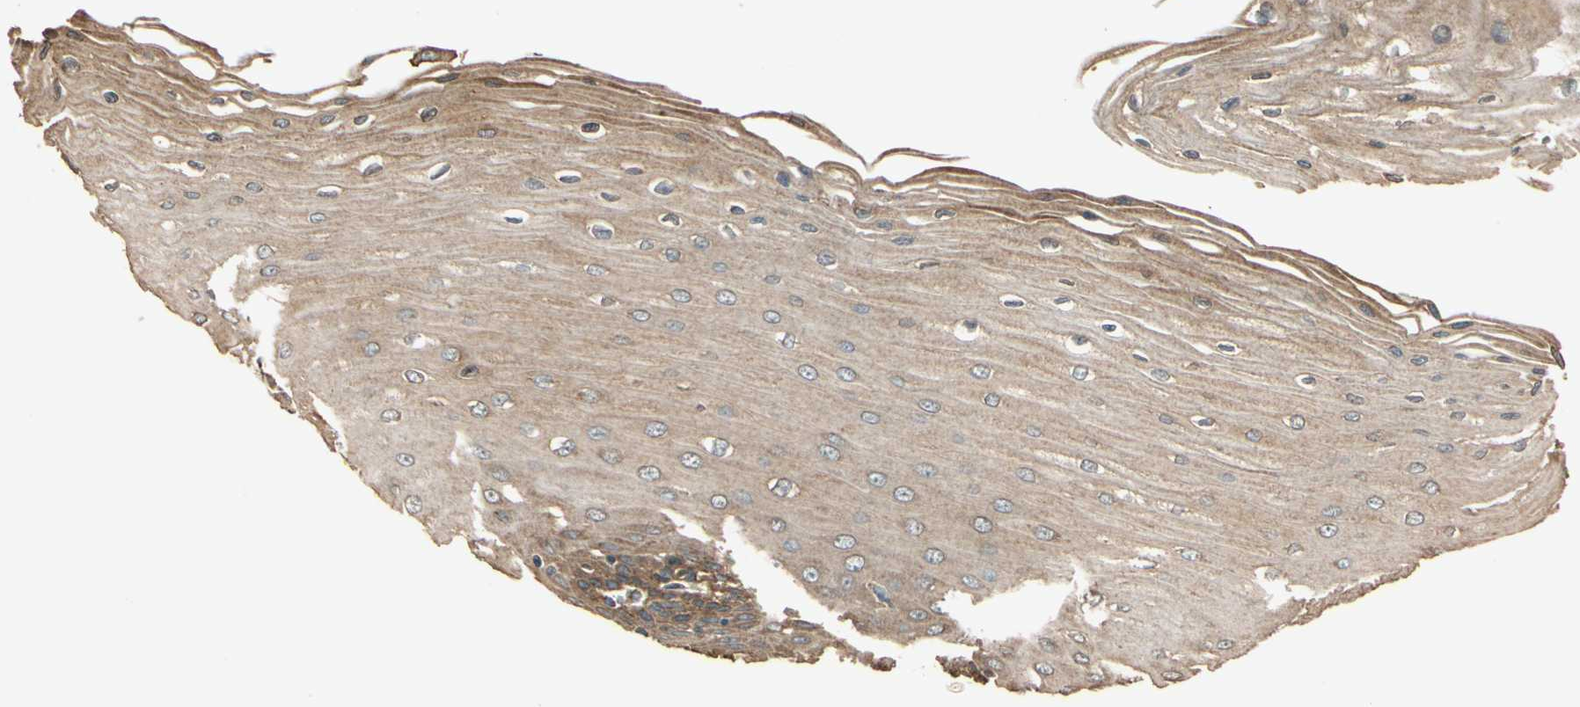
{"staining": {"intensity": "weak", "quantity": ">75%", "location": "cytoplasmic/membranous"}, "tissue": "esophagus", "cell_type": "Squamous epithelial cells", "image_type": "normal", "snomed": [{"axis": "morphology", "description": "Normal tissue, NOS"}, {"axis": "morphology", "description": "Squamous cell carcinoma, NOS"}, {"axis": "topography", "description": "Esophagus"}], "caption": "High-power microscopy captured an immunohistochemistry image of benign esophagus, revealing weak cytoplasmic/membranous staining in about >75% of squamous epithelial cells. The staining was performed using DAB, with brown indicating positive protein expression. Nuclei are stained blue with hematoxylin.", "gene": "MGRN1", "patient": {"sex": "male", "age": 65}}